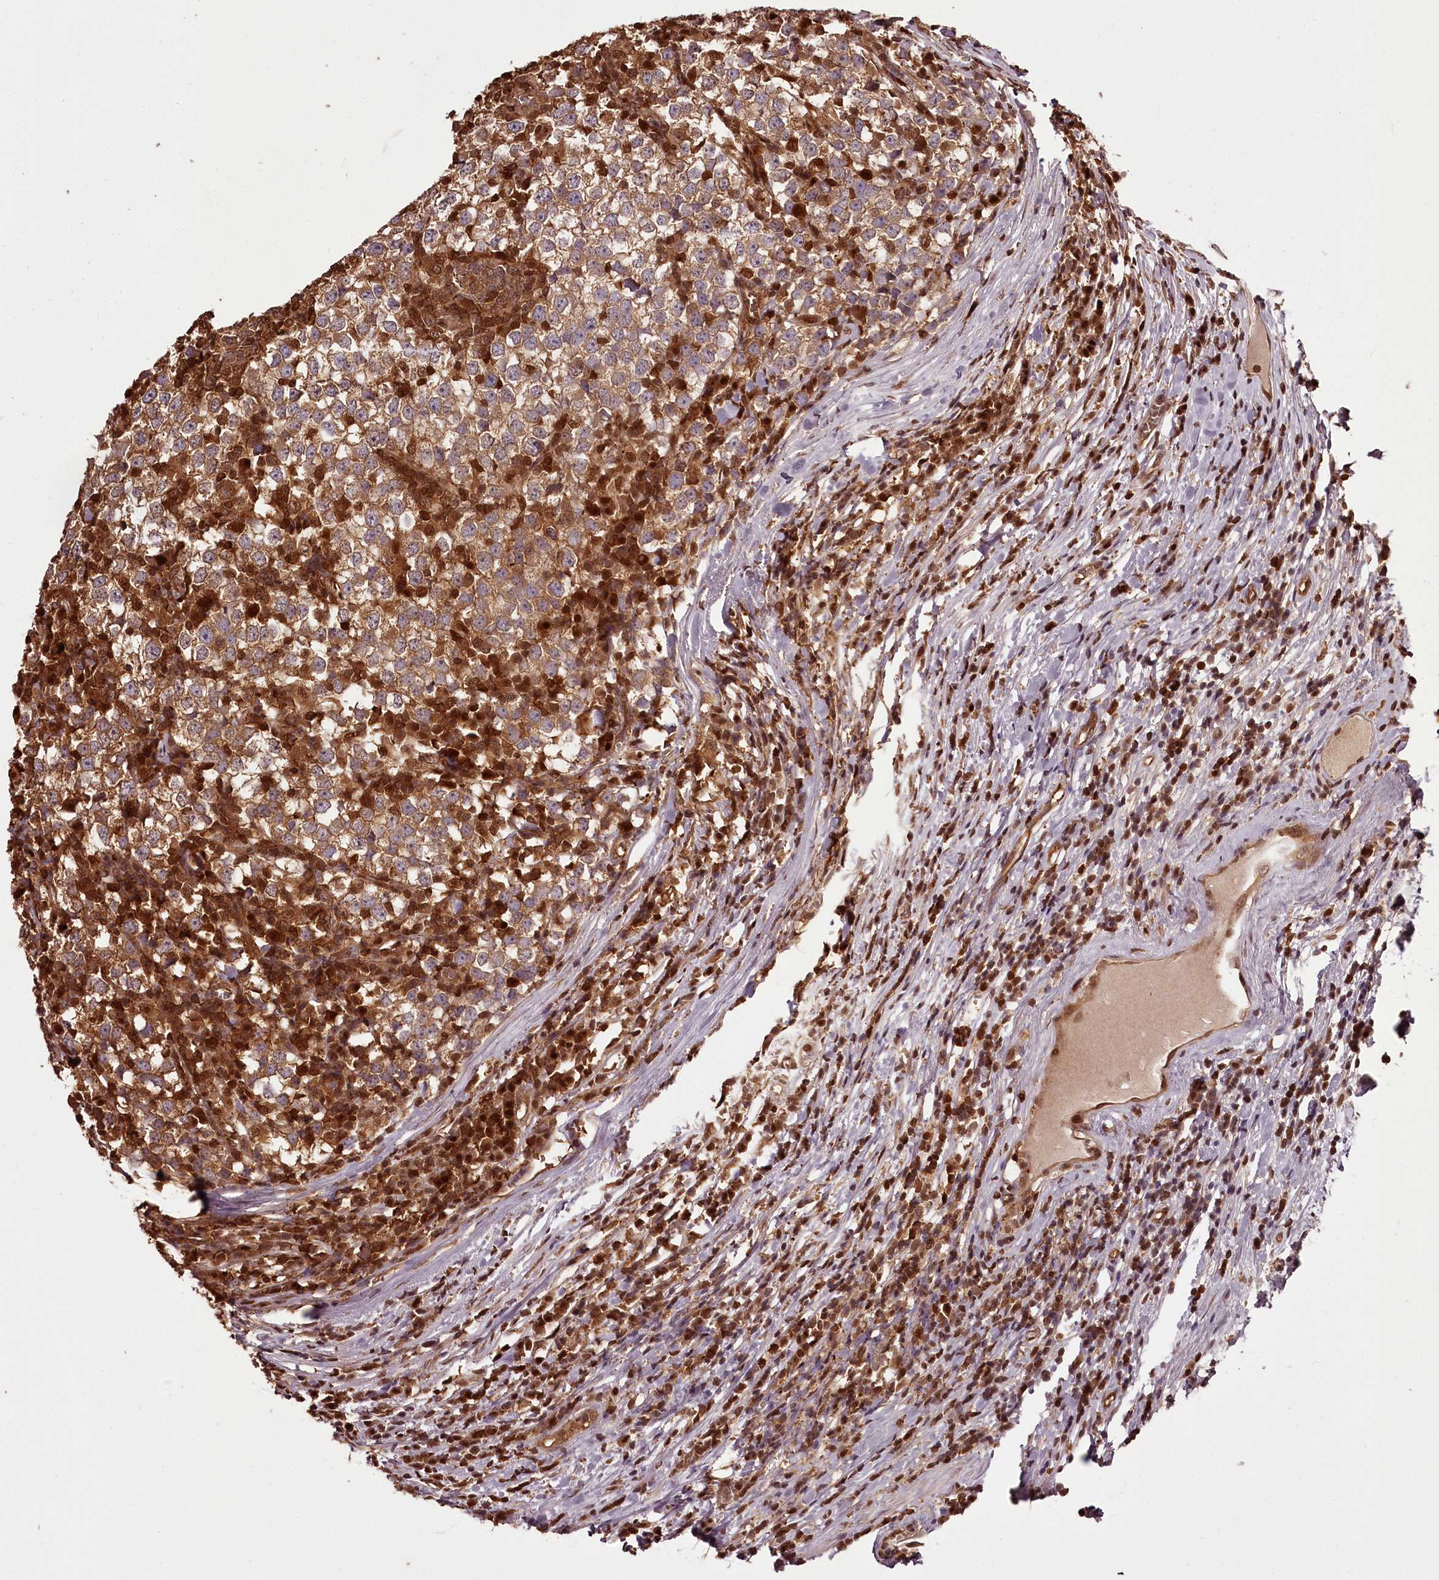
{"staining": {"intensity": "moderate", "quantity": ">75%", "location": "cytoplasmic/membranous"}, "tissue": "testis cancer", "cell_type": "Tumor cells", "image_type": "cancer", "snomed": [{"axis": "morphology", "description": "Seminoma, NOS"}, {"axis": "topography", "description": "Testis"}], "caption": "Protein positivity by immunohistochemistry (IHC) demonstrates moderate cytoplasmic/membranous staining in about >75% of tumor cells in testis cancer (seminoma).", "gene": "NPRL2", "patient": {"sex": "male", "age": 65}}